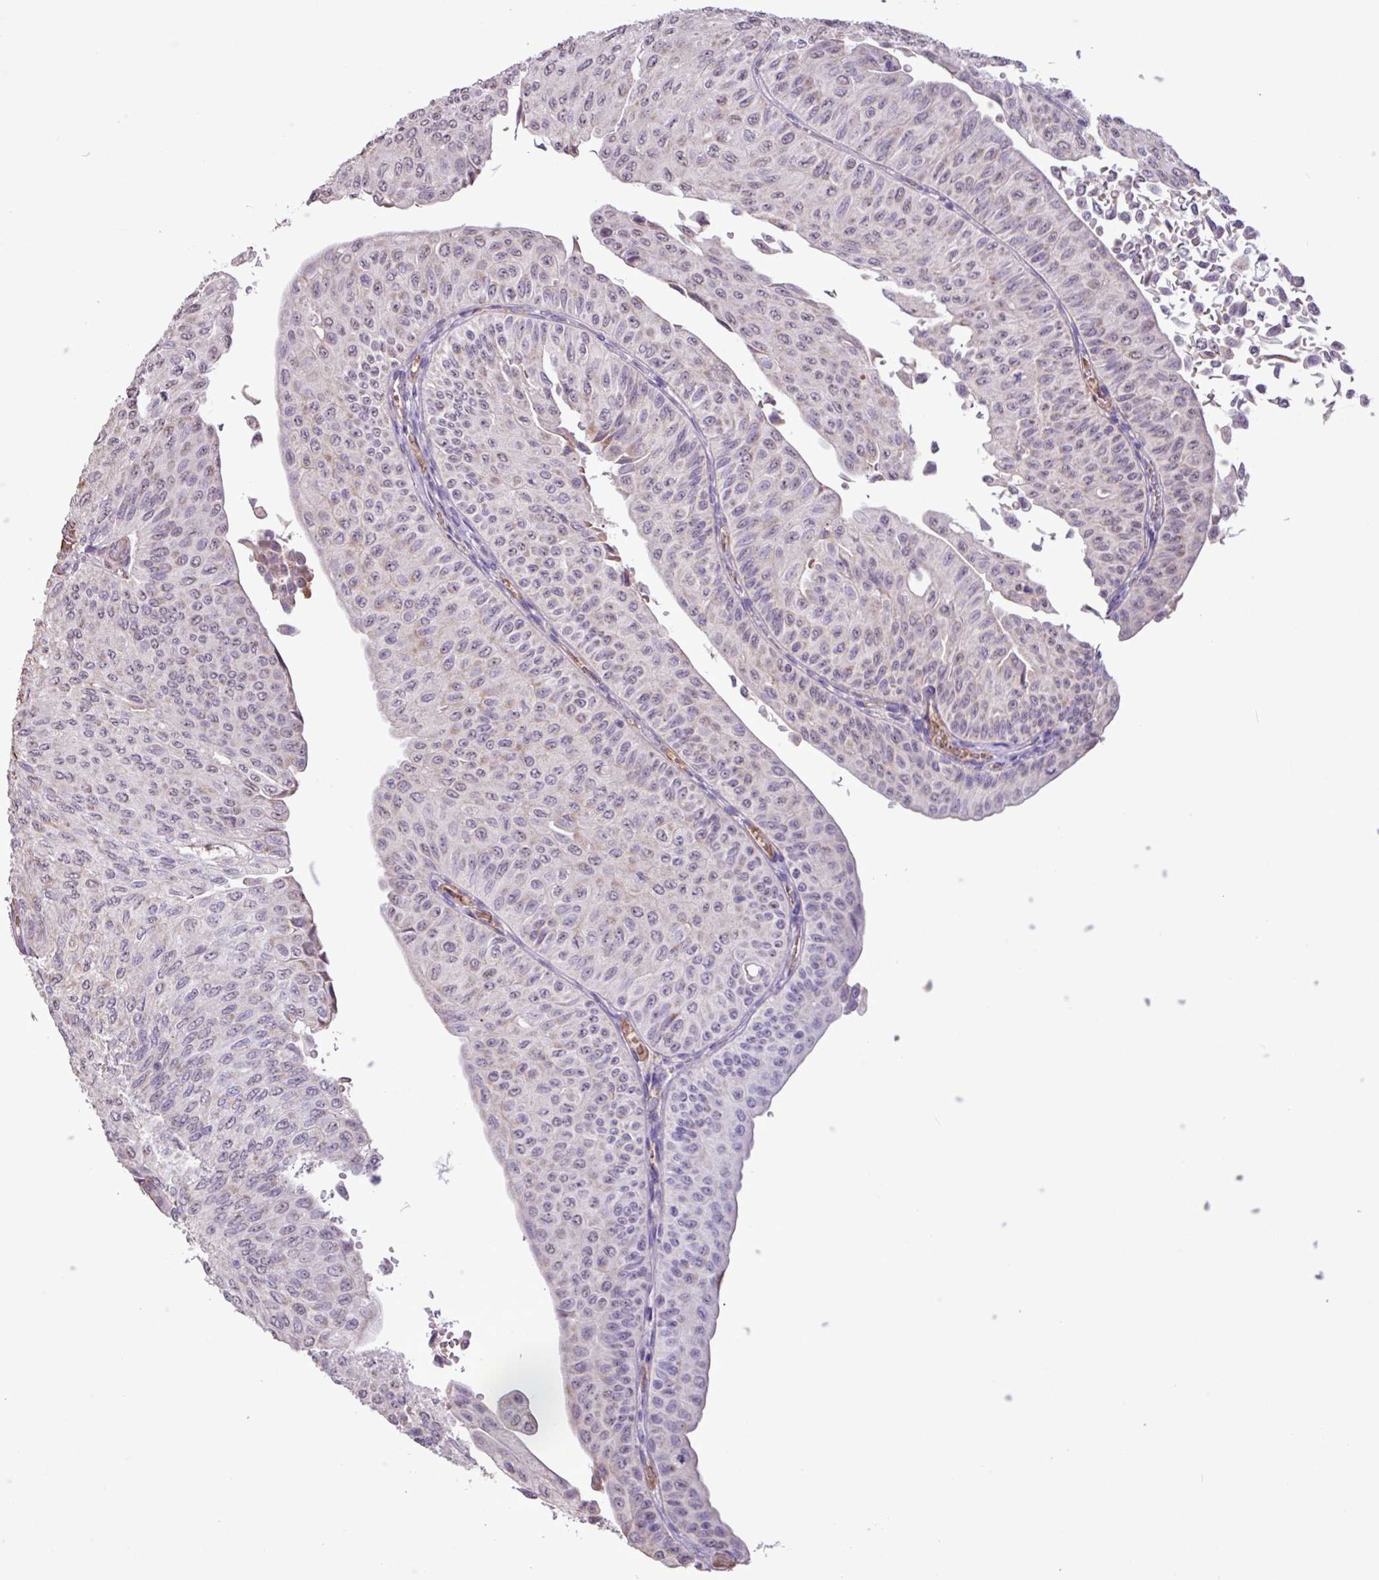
{"staining": {"intensity": "weak", "quantity": "<25%", "location": "nuclear"}, "tissue": "urothelial cancer", "cell_type": "Tumor cells", "image_type": "cancer", "snomed": [{"axis": "morphology", "description": "Urothelial carcinoma, NOS"}, {"axis": "topography", "description": "Urinary bladder"}], "caption": "DAB immunohistochemical staining of human transitional cell carcinoma displays no significant positivity in tumor cells.", "gene": "L3MBTL3", "patient": {"sex": "male", "age": 59}}